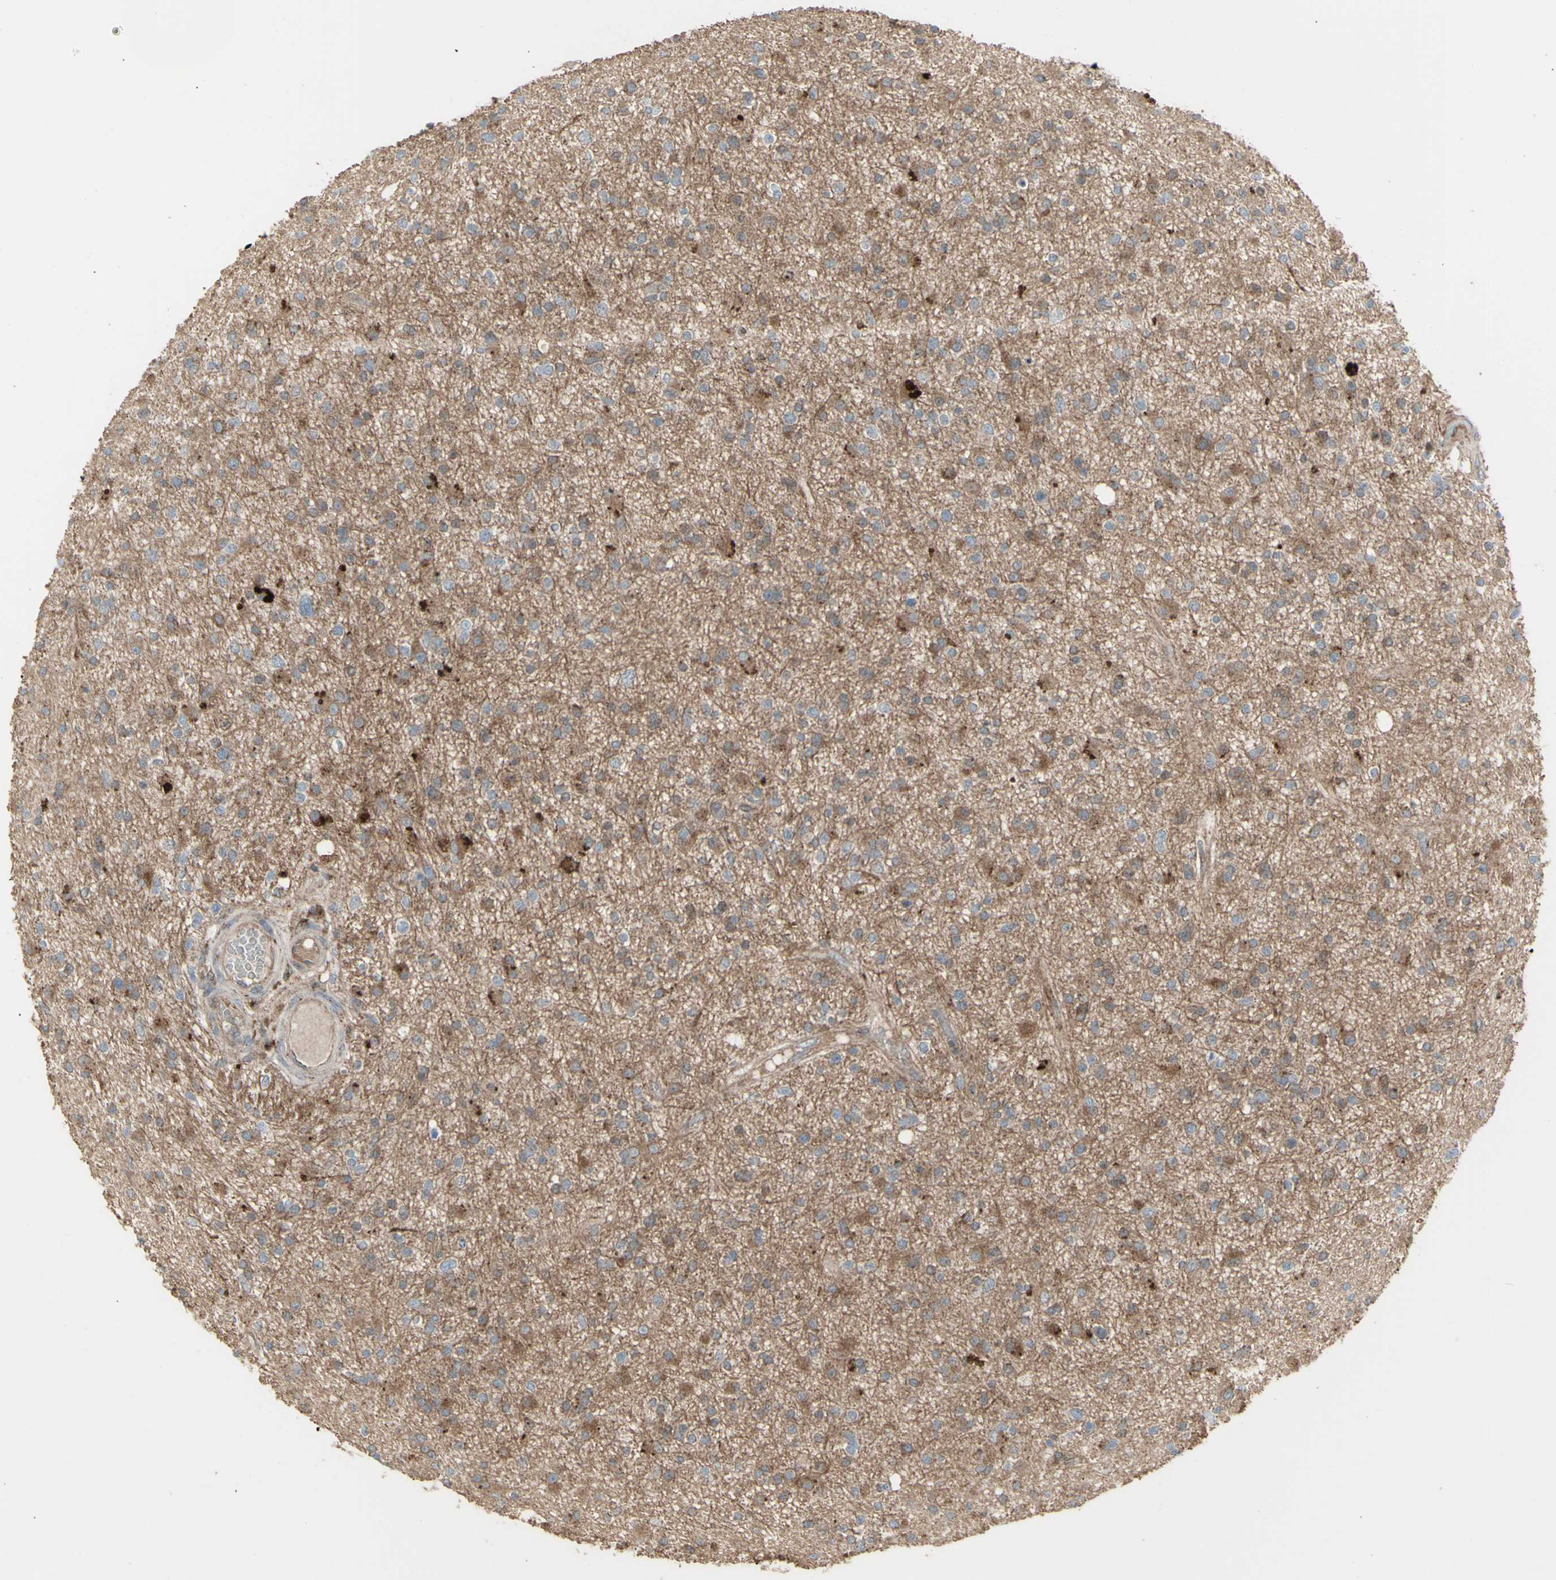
{"staining": {"intensity": "moderate", "quantity": "25%-75%", "location": "cytoplasmic/membranous"}, "tissue": "glioma", "cell_type": "Tumor cells", "image_type": "cancer", "snomed": [{"axis": "morphology", "description": "Glioma, malignant, High grade"}, {"axis": "topography", "description": "Brain"}], "caption": "Glioma was stained to show a protein in brown. There is medium levels of moderate cytoplasmic/membranous positivity in about 25%-75% of tumor cells.", "gene": "RNASEL", "patient": {"sex": "male", "age": 33}}